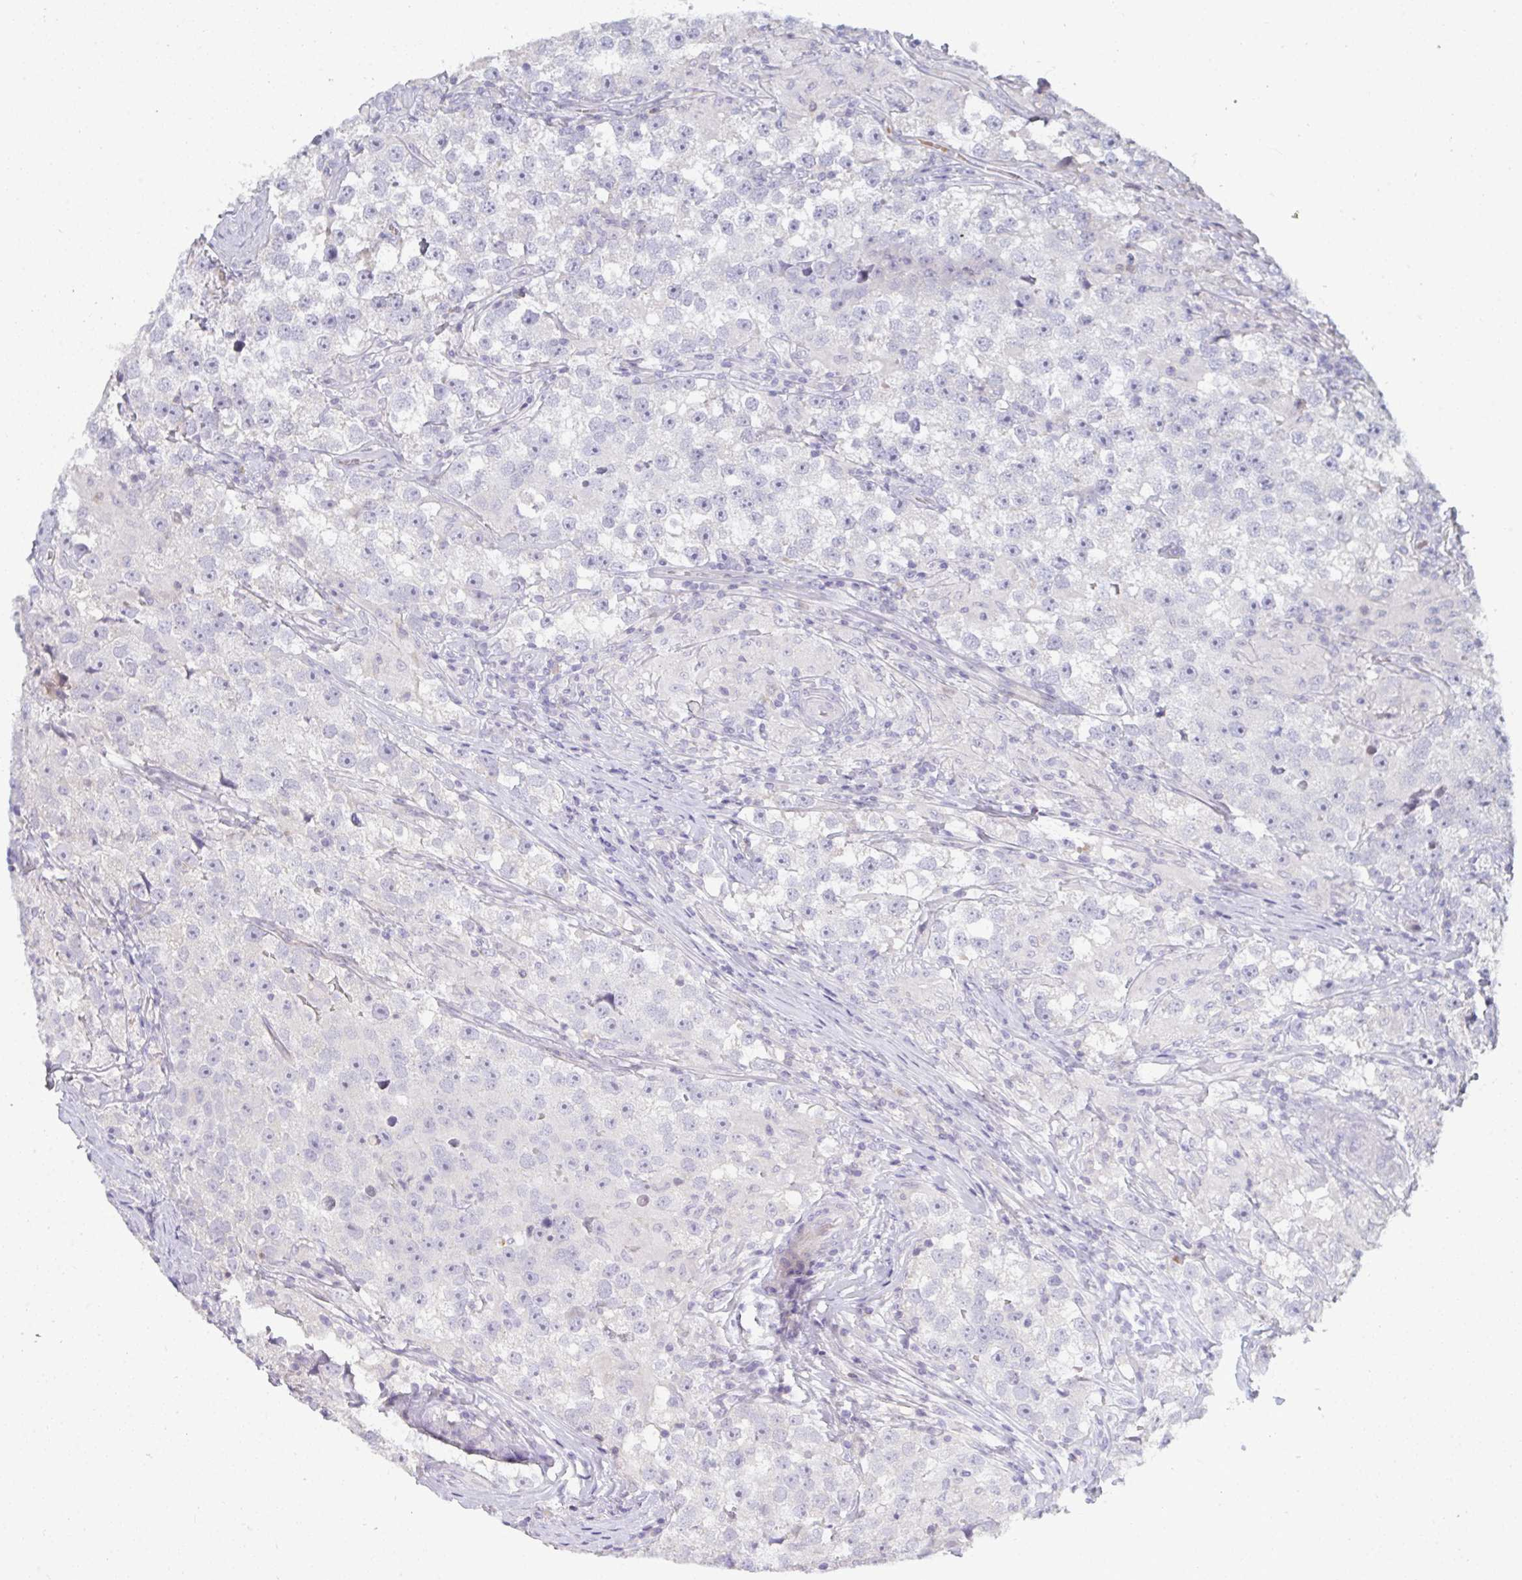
{"staining": {"intensity": "negative", "quantity": "none", "location": "none"}, "tissue": "testis cancer", "cell_type": "Tumor cells", "image_type": "cancer", "snomed": [{"axis": "morphology", "description": "Seminoma, NOS"}, {"axis": "topography", "description": "Testis"}], "caption": "IHC image of neoplastic tissue: human seminoma (testis) stained with DAB (3,3'-diaminobenzidine) exhibits no significant protein positivity in tumor cells.", "gene": "SHB", "patient": {"sex": "male", "age": 46}}